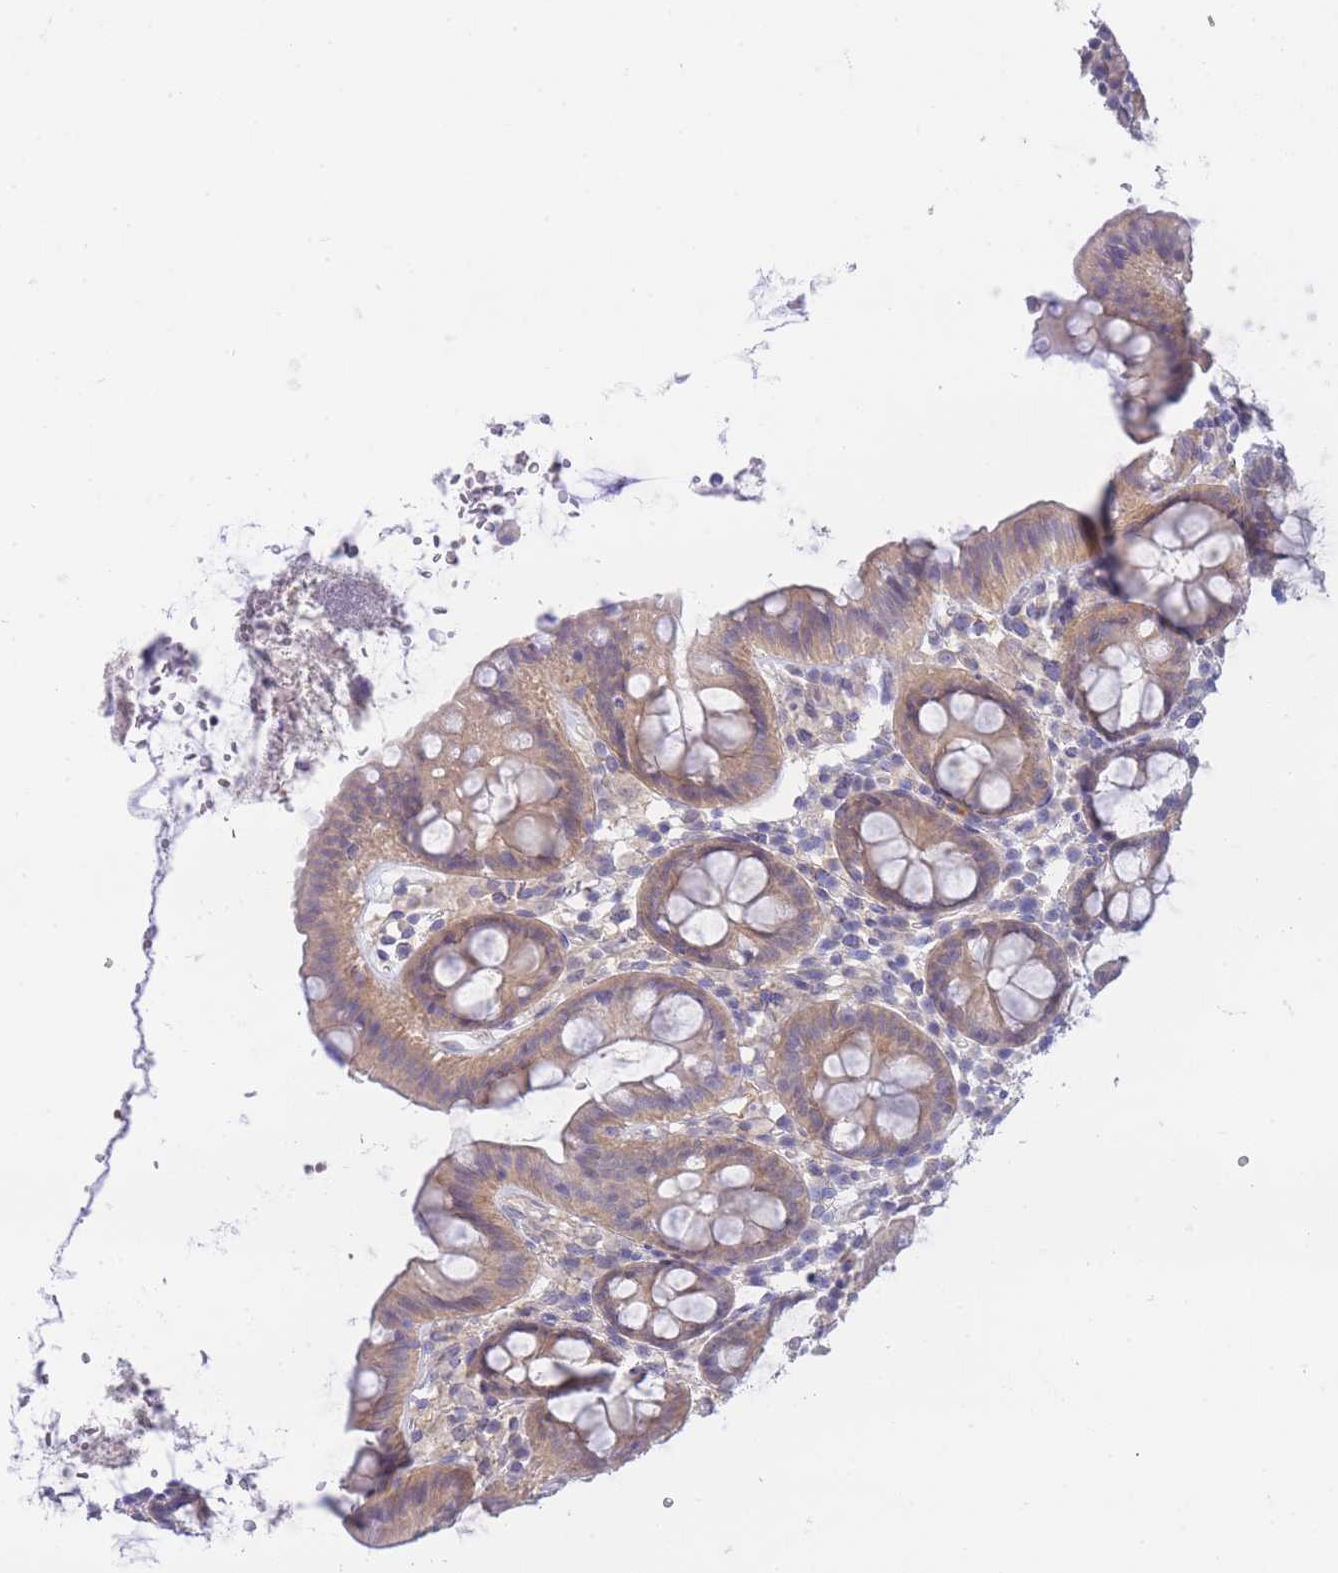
{"staining": {"intensity": "weak", "quantity": ">75%", "location": "cytoplasmic/membranous"}, "tissue": "colon", "cell_type": "Endothelial cells", "image_type": "normal", "snomed": [{"axis": "morphology", "description": "Normal tissue, NOS"}, {"axis": "topography", "description": "Colon"}], "caption": "Immunohistochemistry (IHC) of unremarkable human colon demonstrates low levels of weak cytoplasmic/membranous expression in approximately >75% of endothelial cells.", "gene": "SUGT1", "patient": {"sex": "male", "age": 75}}